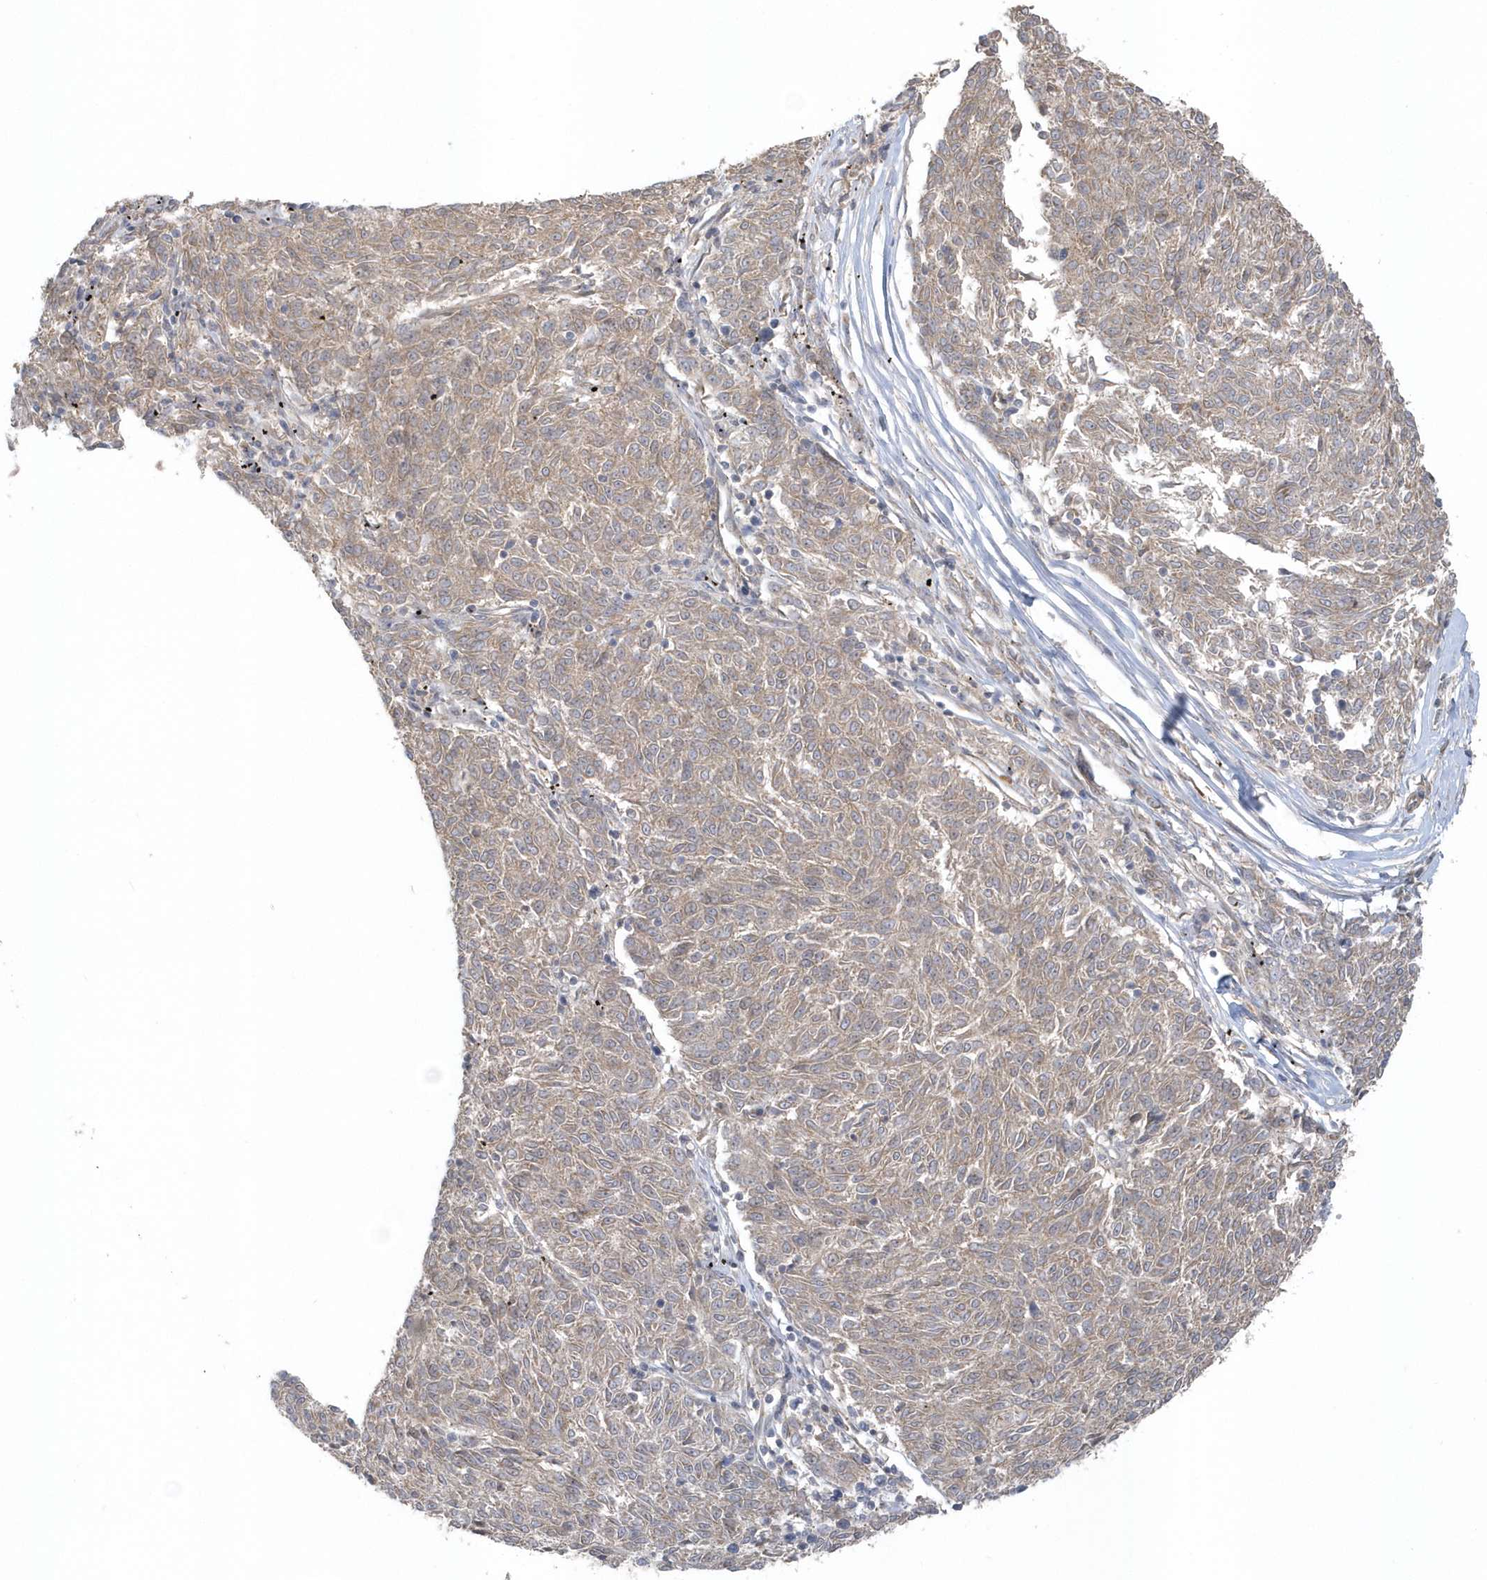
{"staining": {"intensity": "weak", "quantity": ">75%", "location": "cytoplasmic/membranous"}, "tissue": "melanoma", "cell_type": "Tumor cells", "image_type": "cancer", "snomed": [{"axis": "morphology", "description": "Malignant melanoma, NOS"}, {"axis": "topography", "description": "Skin"}], "caption": "Melanoma tissue reveals weak cytoplasmic/membranous expression in approximately >75% of tumor cells, visualized by immunohistochemistry. (DAB (3,3'-diaminobenzidine) = brown stain, brightfield microscopy at high magnification).", "gene": "ACTR1A", "patient": {"sex": "female", "age": 72}}